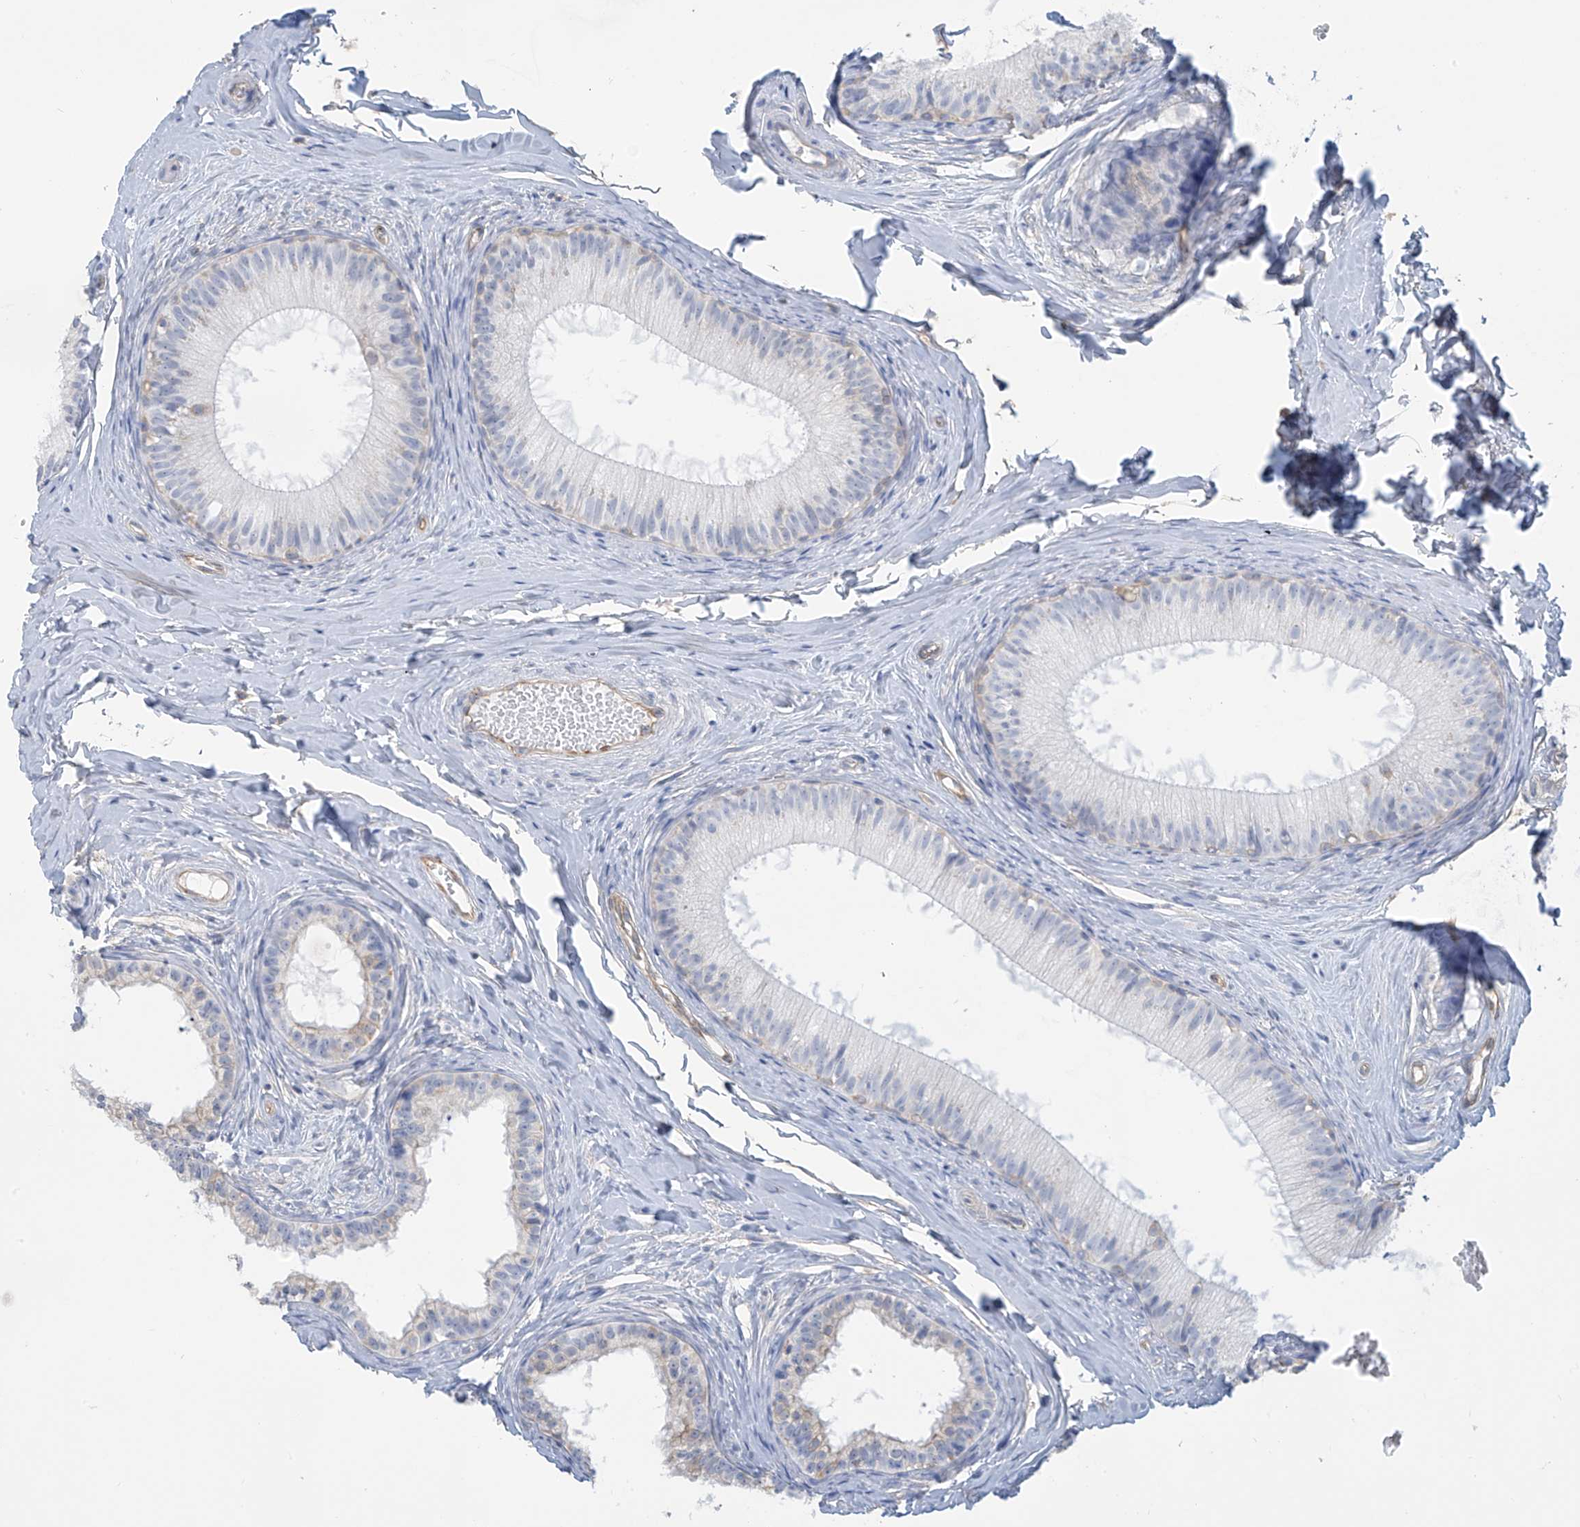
{"staining": {"intensity": "weak", "quantity": "<25%", "location": "cytoplasmic/membranous"}, "tissue": "epididymis", "cell_type": "Glandular cells", "image_type": "normal", "snomed": [{"axis": "morphology", "description": "Normal tissue, NOS"}, {"axis": "topography", "description": "Epididymis"}], "caption": "High power microscopy photomicrograph of an immunohistochemistry (IHC) micrograph of unremarkable epididymis, revealing no significant staining in glandular cells.", "gene": "ZNF846", "patient": {"sex": "male", "age": 34}}